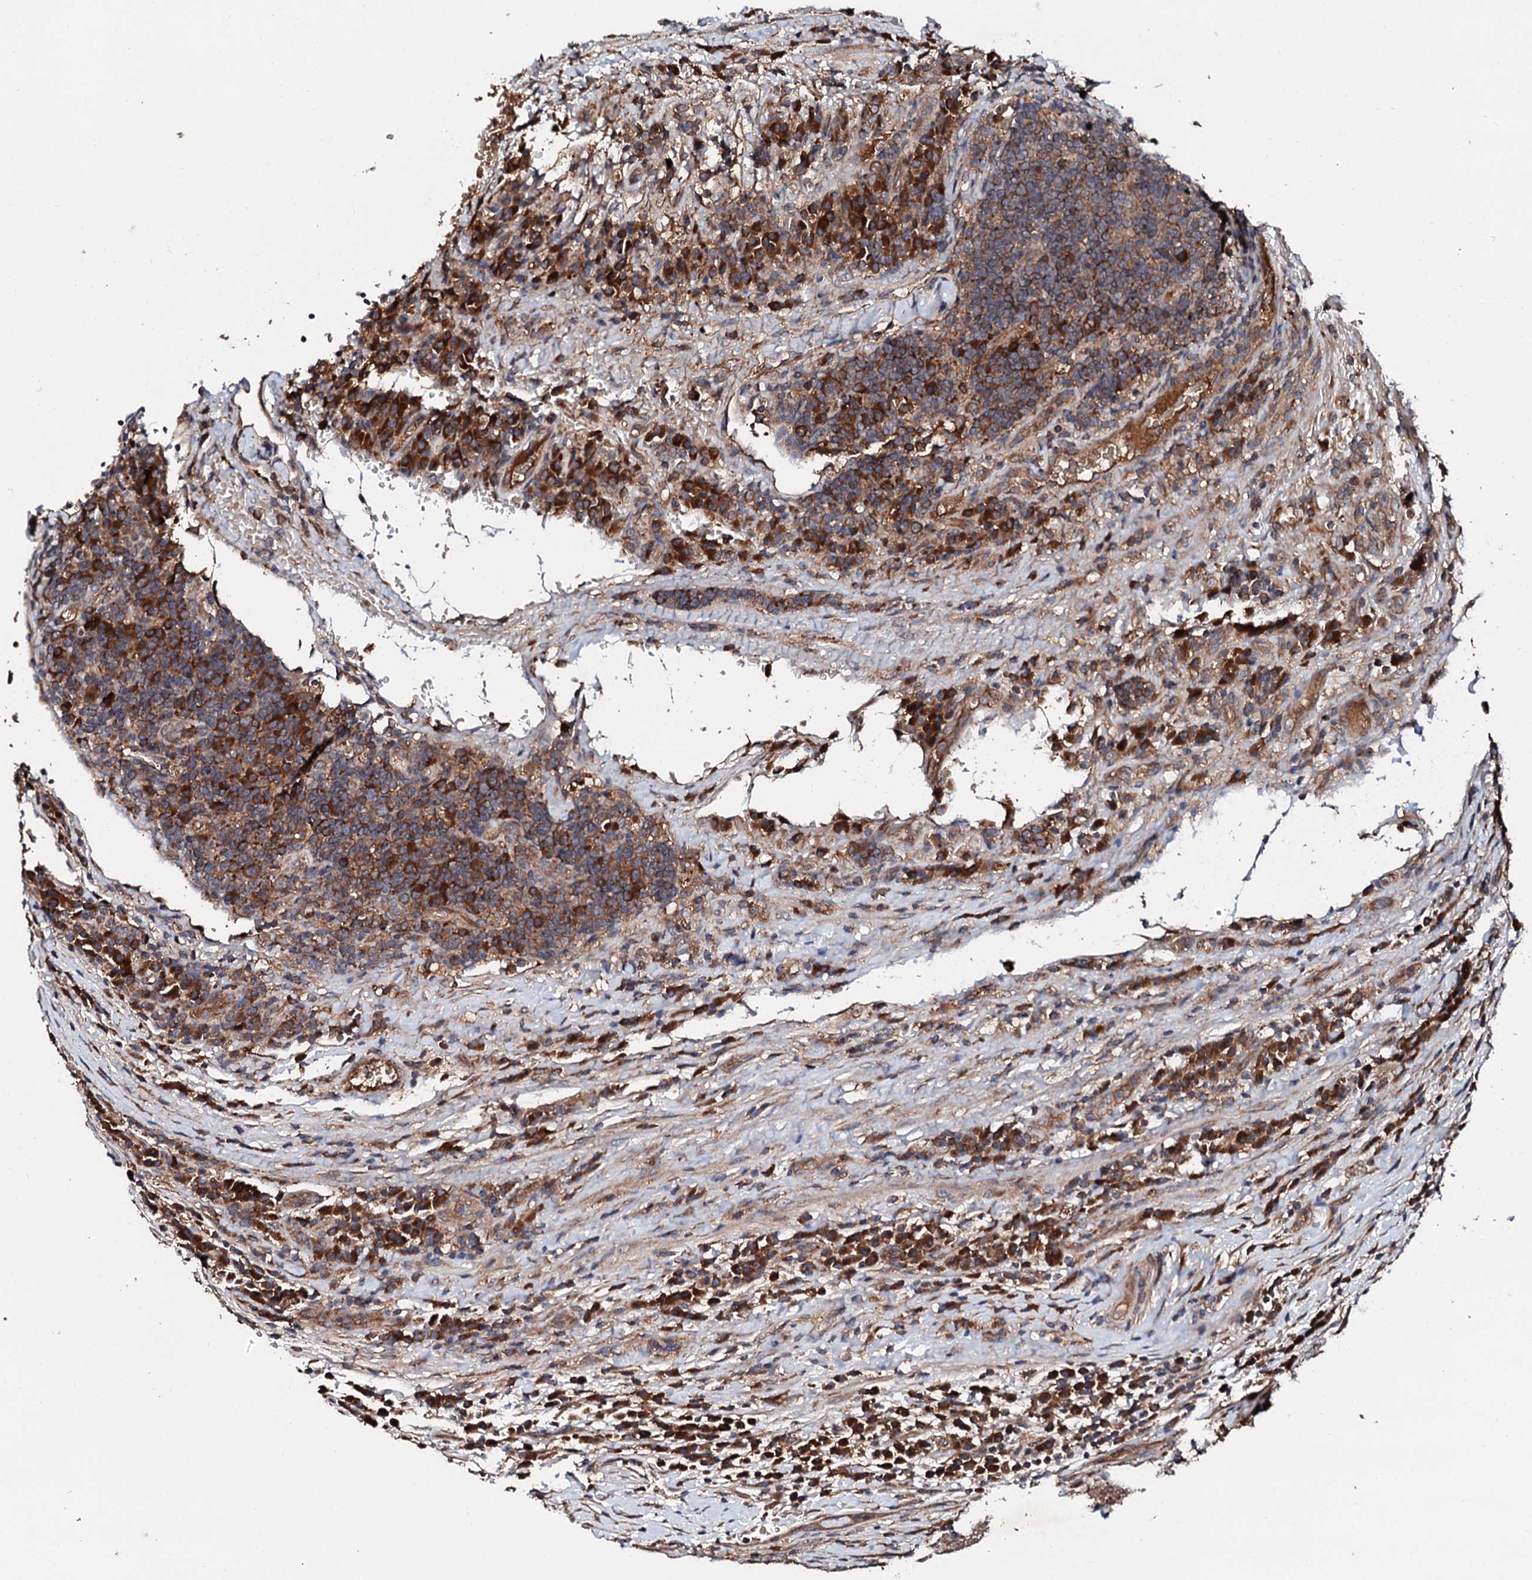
{"staining": {"intensity": "moderate", "quantity": ">75%", "location": "cytoplasmic/membranous"}, "tissue": "head and neck cancer", "cell_type": "Tumor cells", "image_type": "cancer", "snomed": [{"axis": "morphology", "description": "Squamous cell carcinoma, NOS"}, {"axis": "morphology", "description": "Squamous cell carcinoma, metastatic, NOS"}, {"axis": "topography", "description": "Lymph node"}, {"axis": "topography", "description": "Head-Neck"}], "caption": "The histopathology image displays immunohistochemical staining of head and neck squamous cell carcinoma. There is moderate cytoplasmic/membranous staining is seen in approximately >75% of tumor cells.", "gene": "EXTL1", "patient": {"sex": "male", "age": 62}}